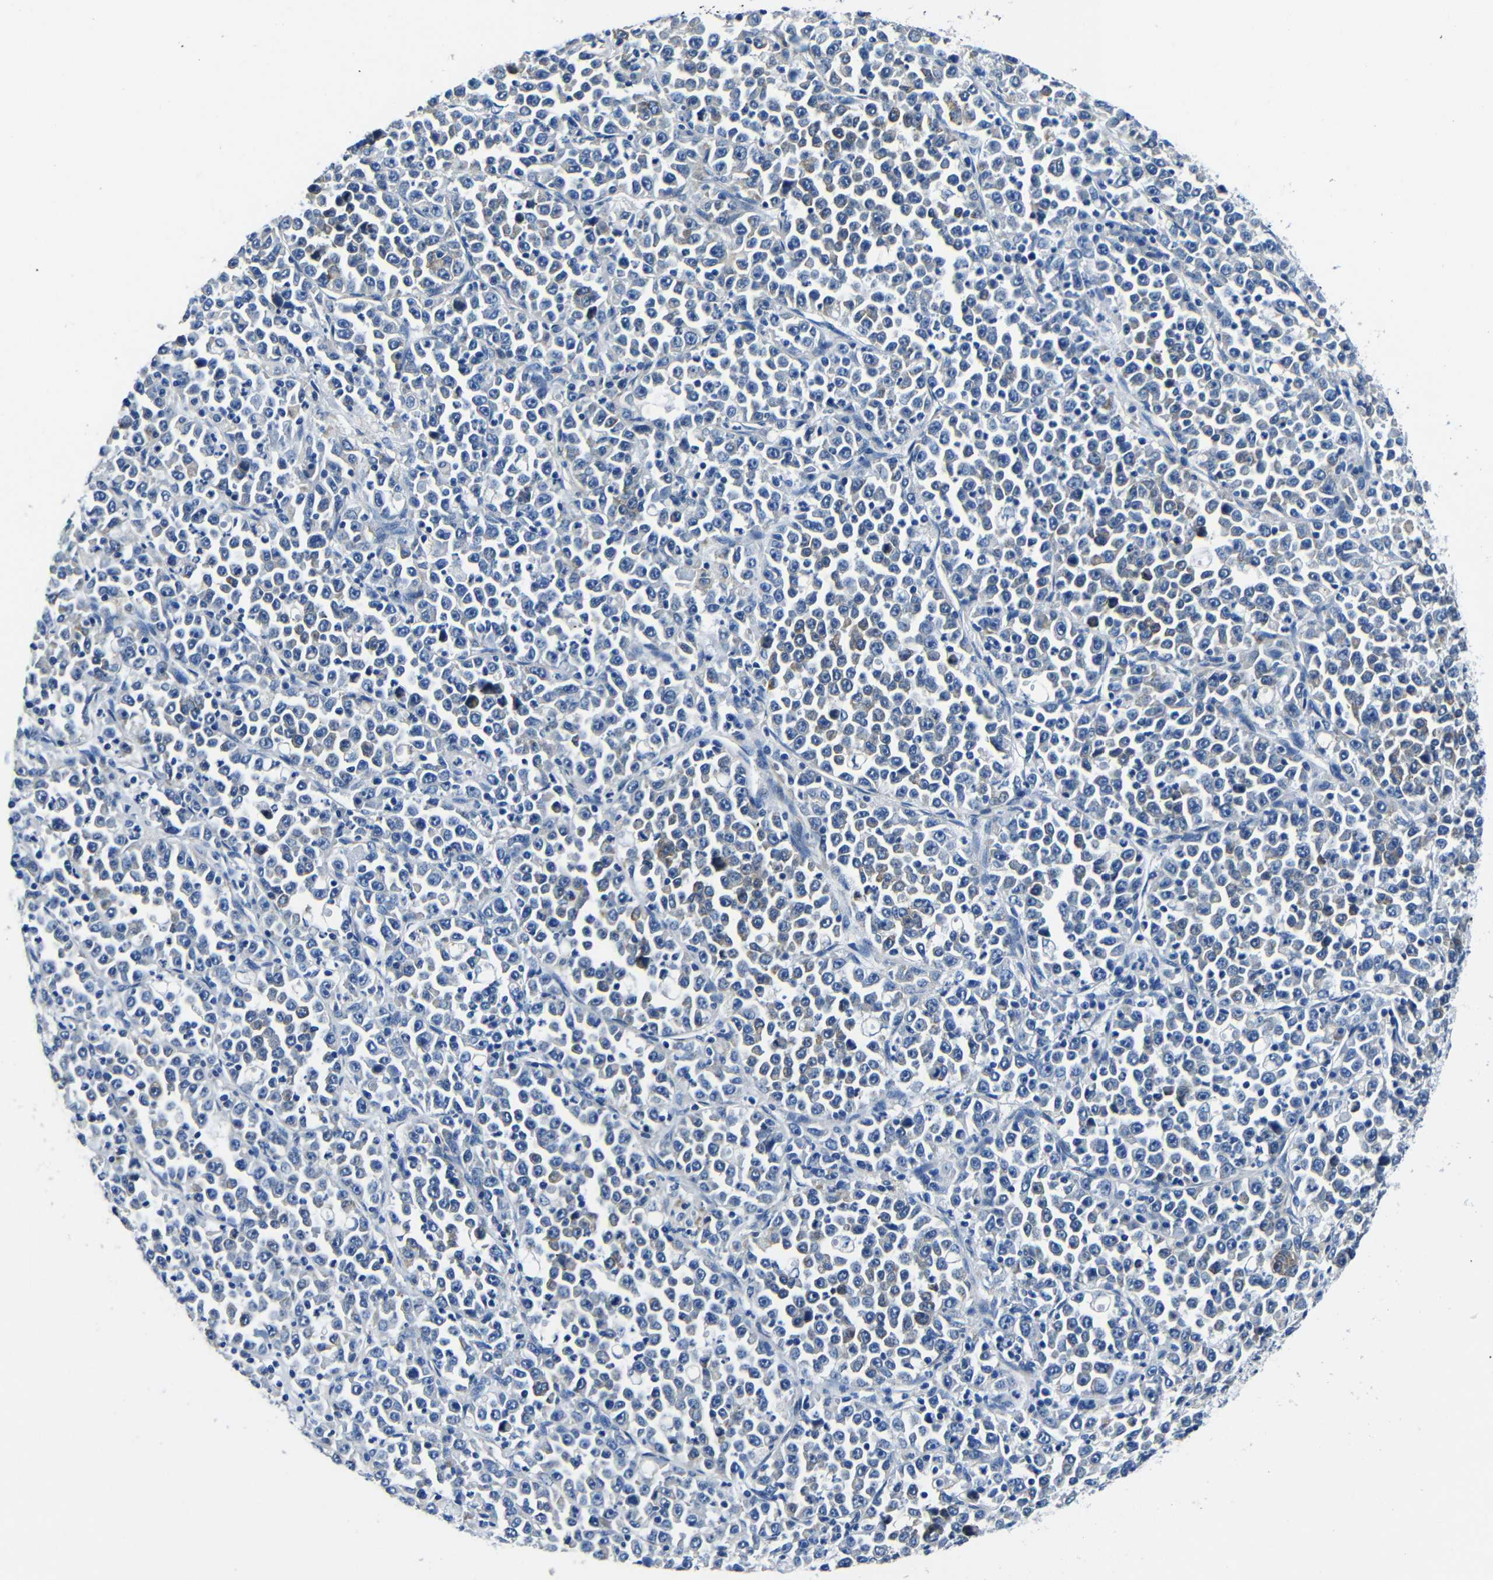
{"staining": {"intensity": "moderate", "quantity": "<25%", "location": "cytoplasmic/membranous"}, "tissue": "stomach cancer", "cell_type": "Tumor cells", "image_type": "cancer", "snomed": [{"axis": "morphology", "description": "Normal tissue, NOS"}, {"axis": "morphology", "description": "Adenocarcinoma, NOS"}, {"axis": "topography", "description": "Stomach, upper"}, {"axis": "topography", "description": "Stomach"}], "caption": "Brown immunohistochemical staining in stomach adenocarcinoma shows moderate cytoplasmic/membranous positivity in about <25% of tumor cells. (IHC, brightfield microscopy, high magnification).", "gene": "TNFAIP1", "patient": {"sex": "male", "age": 59}}